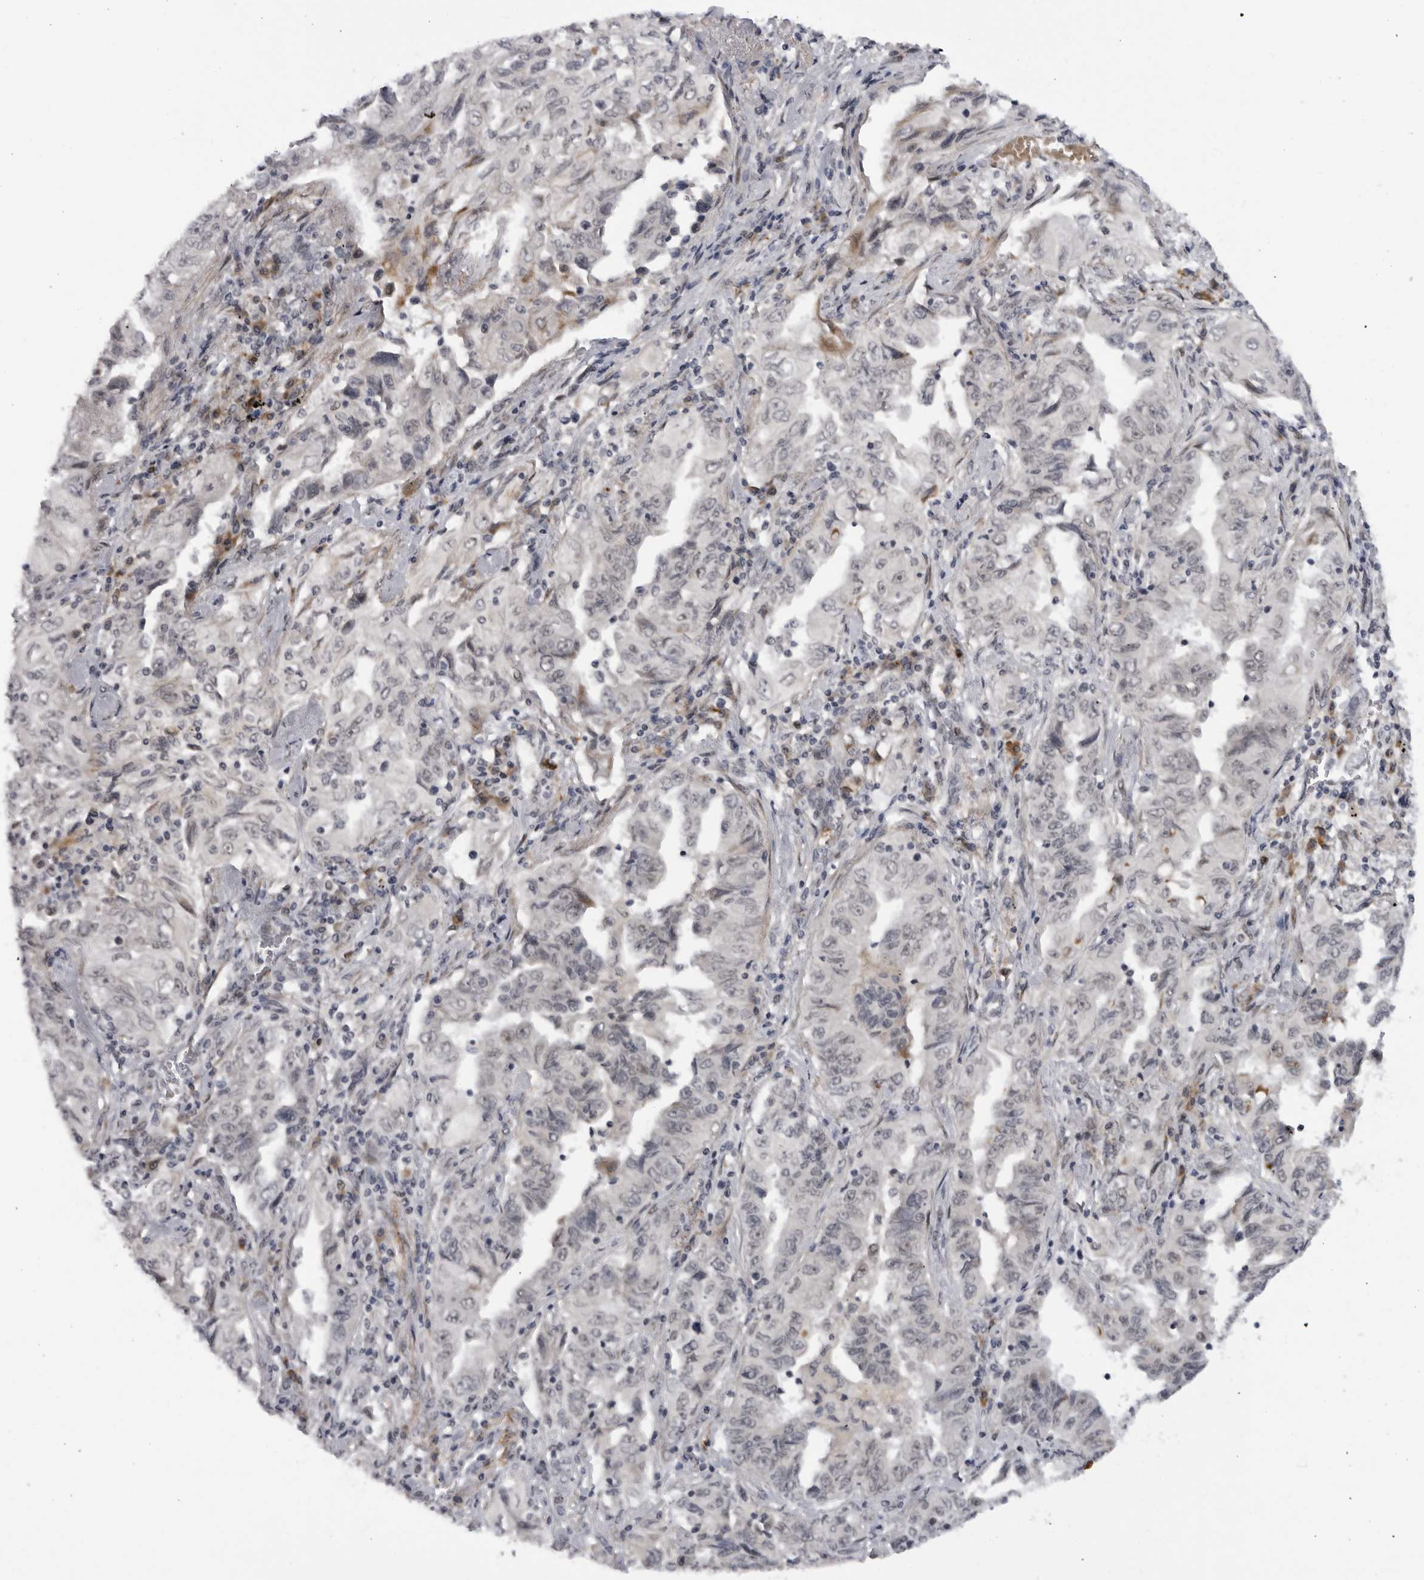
{"staining": {"intensity": "negative", "quantity": "none", "location": "none"}, "tissue": "lung cancer", "cell_type": "Tumor cells", "image_type": "cancer", "snomed": [{"axis": "morphology", "description": "Adenocarcinoma, NOS"}, {"axis": "topography", "description": "Lung"}], "caption": "Protein analysis of adenocarcinoma (lung) demonstrates no significant positivity in tumor cells.", "gene": "ALPK2", "patient": {"sex": "female", "age": 51}}